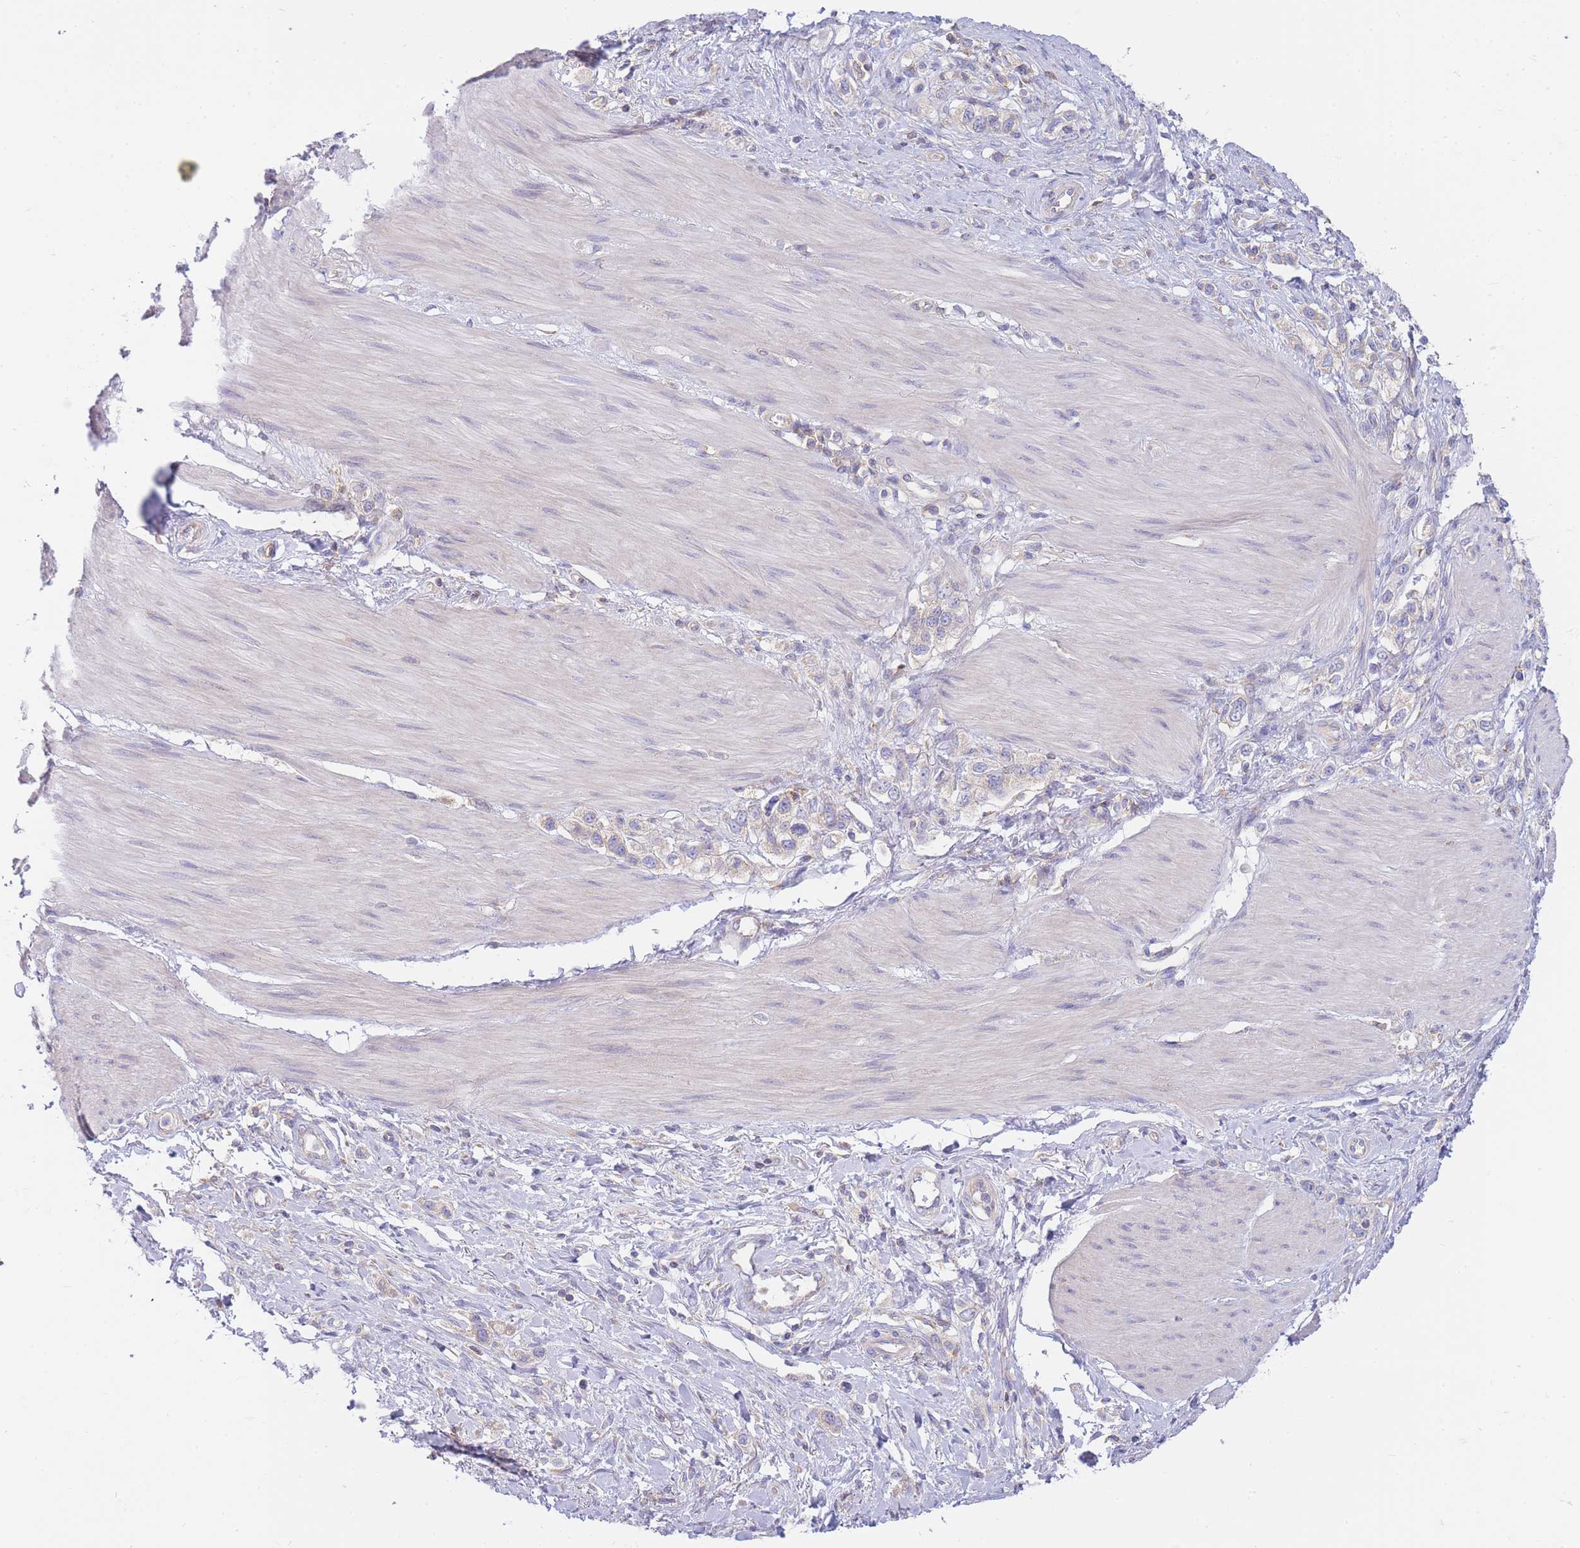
{"staining": {"intensity": "negative", "quantity": "none", "location": "none"}, "tissue": "stomach cancer", "cell_type": "Tumor cells", "image_type": "cancer", "snomed": [{"axis": "morphology", "description": "Adenocarcinoma, NOS"}, {"axis": "topography", "description": "Stomach"}], "caption": "This is a image of immunohistochemistry staining of stomach cancer, which shows no positivity in tumor cells.", "gene": "SH2B2", "patient": {"sex": "female", "age": 65}}